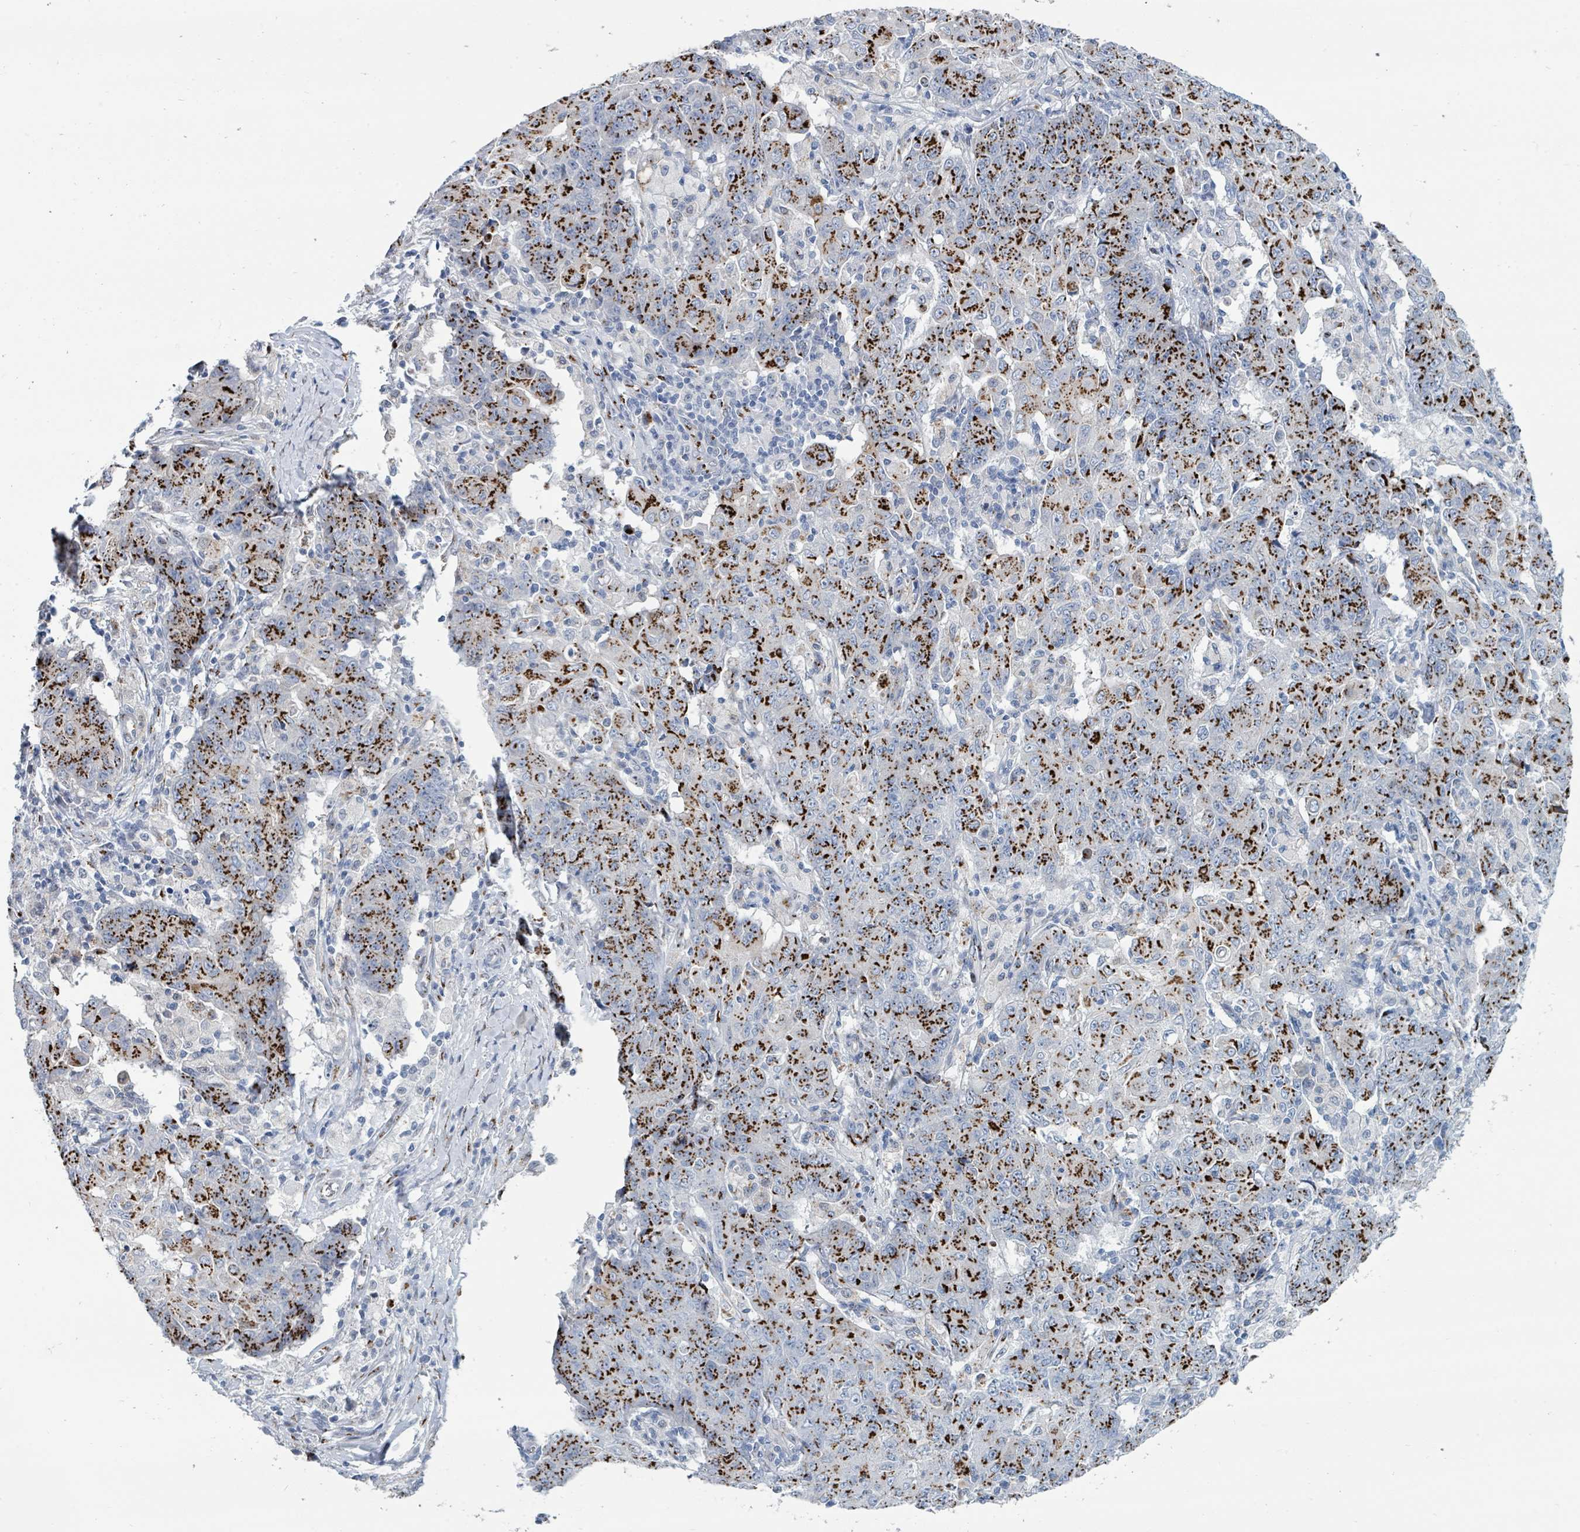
{"staining": {"intensity": "strong", "quantity": "25%-75%", "location": "cytoplasmic/membranous"}, "tissue": "ovarian cancer", "cell_type": "Tumor cells", "image_type": "cancer", "snomed": [{"axis": "morphology", "description": "Carcinoma, endometroid"}, {"axis": "topography", "description": "Ovary"}], "caption": "Human endometroid carcinoma (ovarian) stained with a brown dye demonstrates strong cytoplasmic/membranous positive staining in about 25%-75% of tumor cells.", "gene": "DCAF5", "patient": {"sex": "female", "age": 42}}